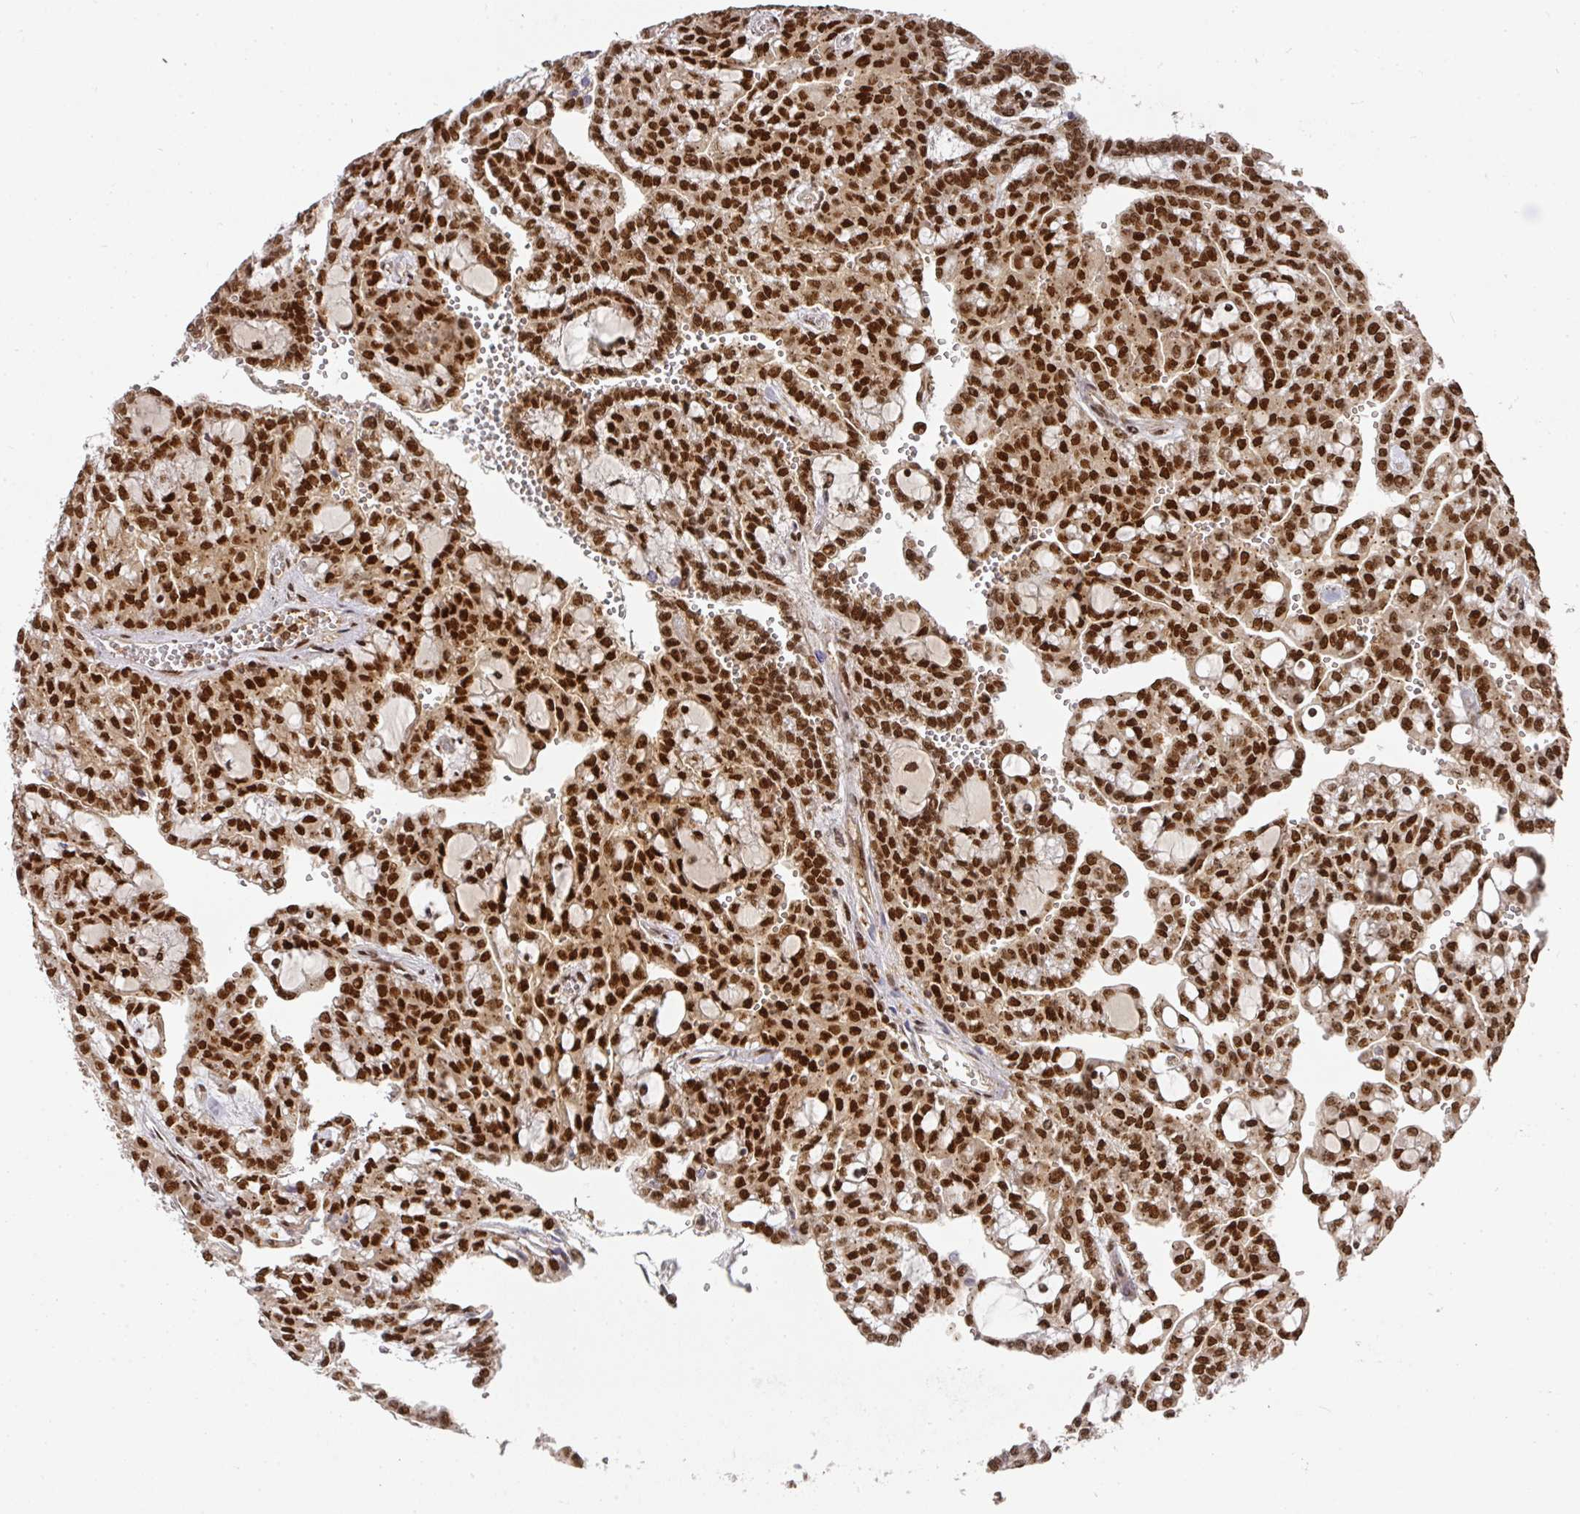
{"staining": {"intensity": "strong", "quantity": ">75%", "location": "nuclear"}, "tissue": "renal cancer", "cell_type": "Tumor cells", "image_type": "cancer", "snomed": [{"axis": "morphology", "description": "Adenocarcinoma, NOS"}, {"axis": "topography", "description": "Kidney"}], "caption": "Immunohistochemical staining of human renal cancer (adenocarcinoma) shows high levels of strong nuclear staining in approximately >75% of tumor cells.", "gene": "DIDO1", "patient": {"sex": "male", "age": 63}}